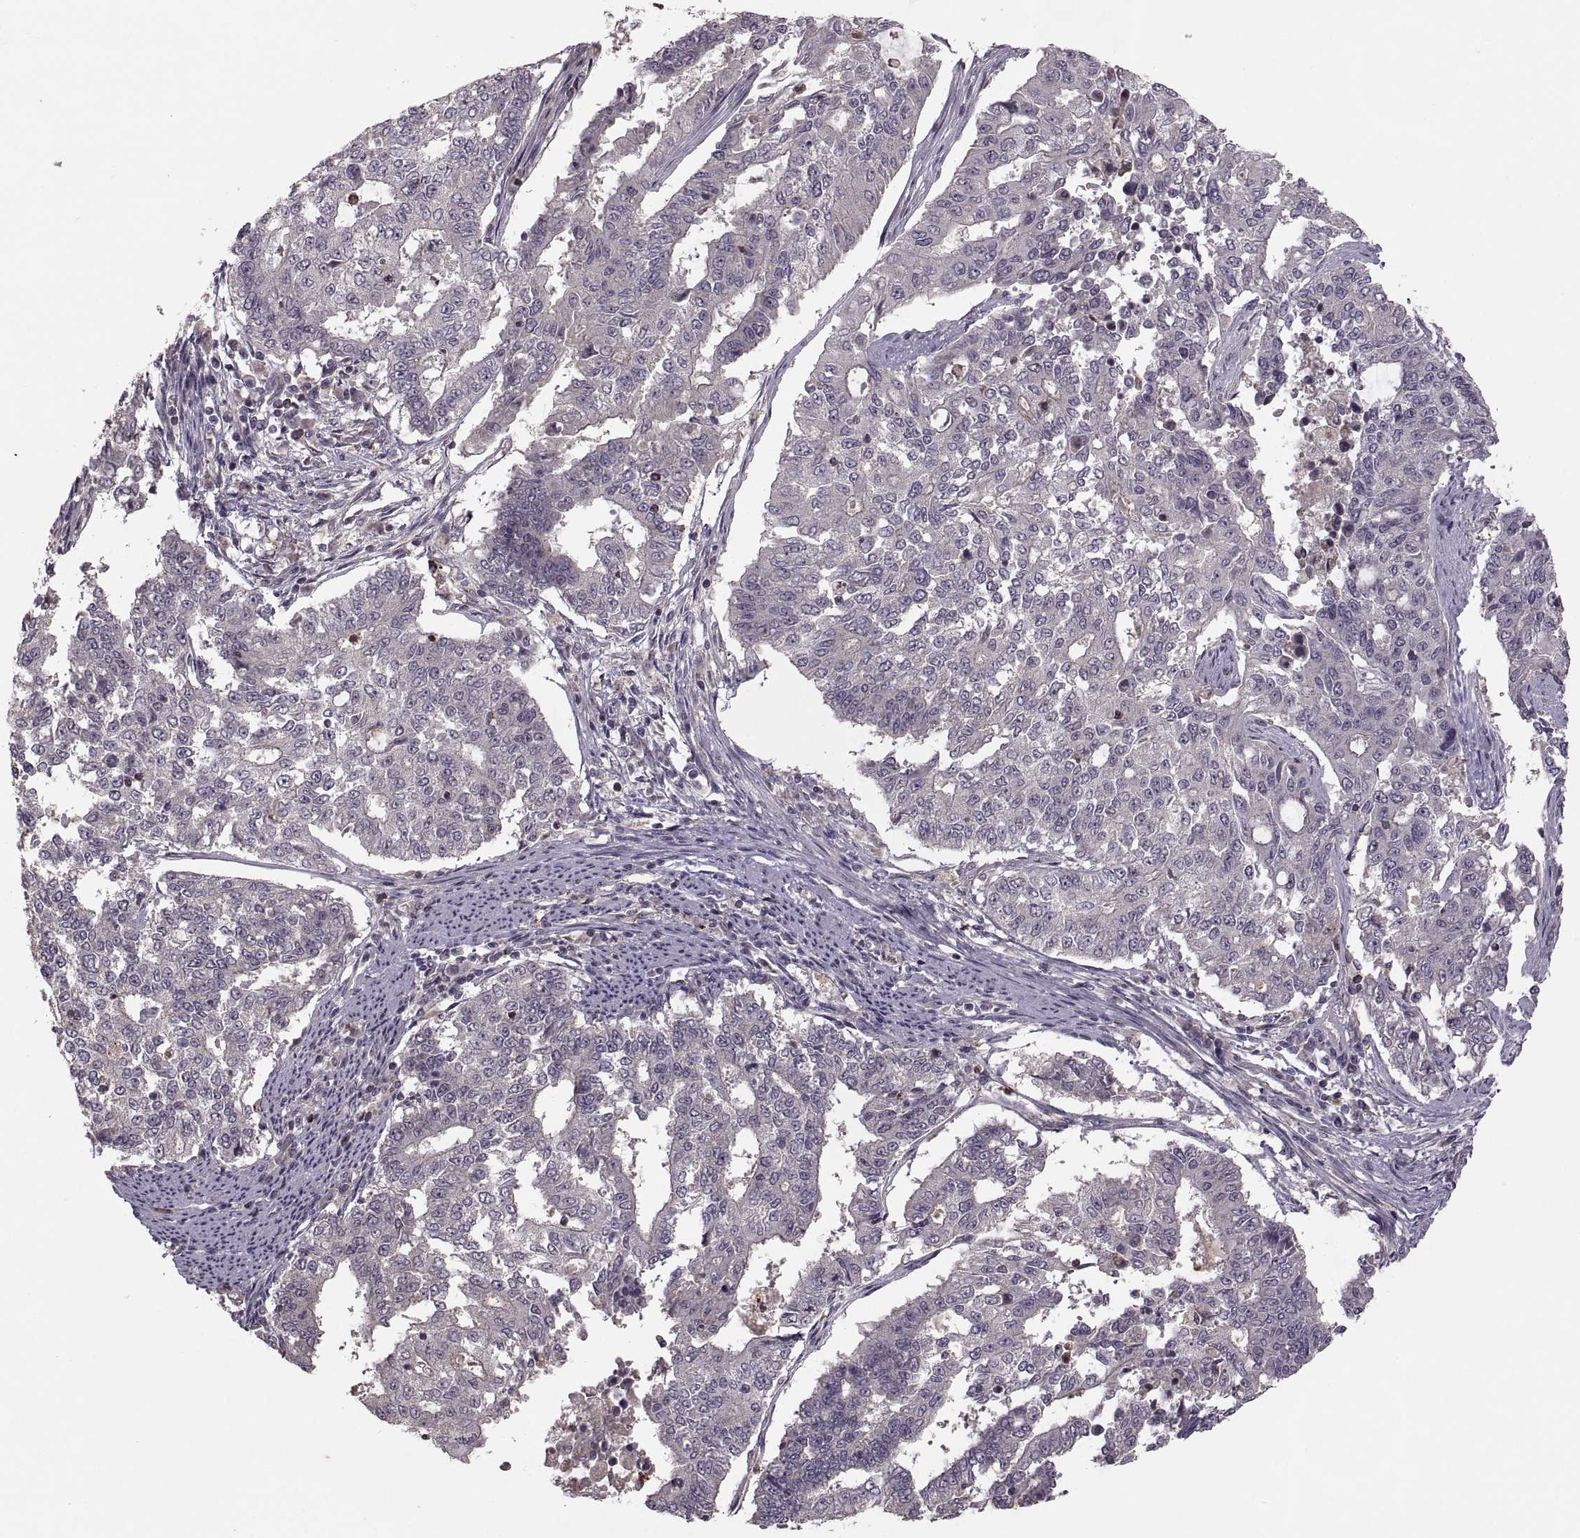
{"staining": {"intensity": "negative", "quantity": "none", "location": "none"}, "tissue": "endometrial cancer", "cell_type": "Tumor cells", "image_type": "cancer", "snomed": [{"axis": "morphology", "description": "Adenocarcinoma, NOS"}, {"axis": "topography", "description": "Uterus"}], "caption": "The photomicrograph exhibits no staining of tumor cells in adenocarcinoma (endometrial).", "gene": "PIERCE1", "patient": {"sex": "female", "age": 59}}